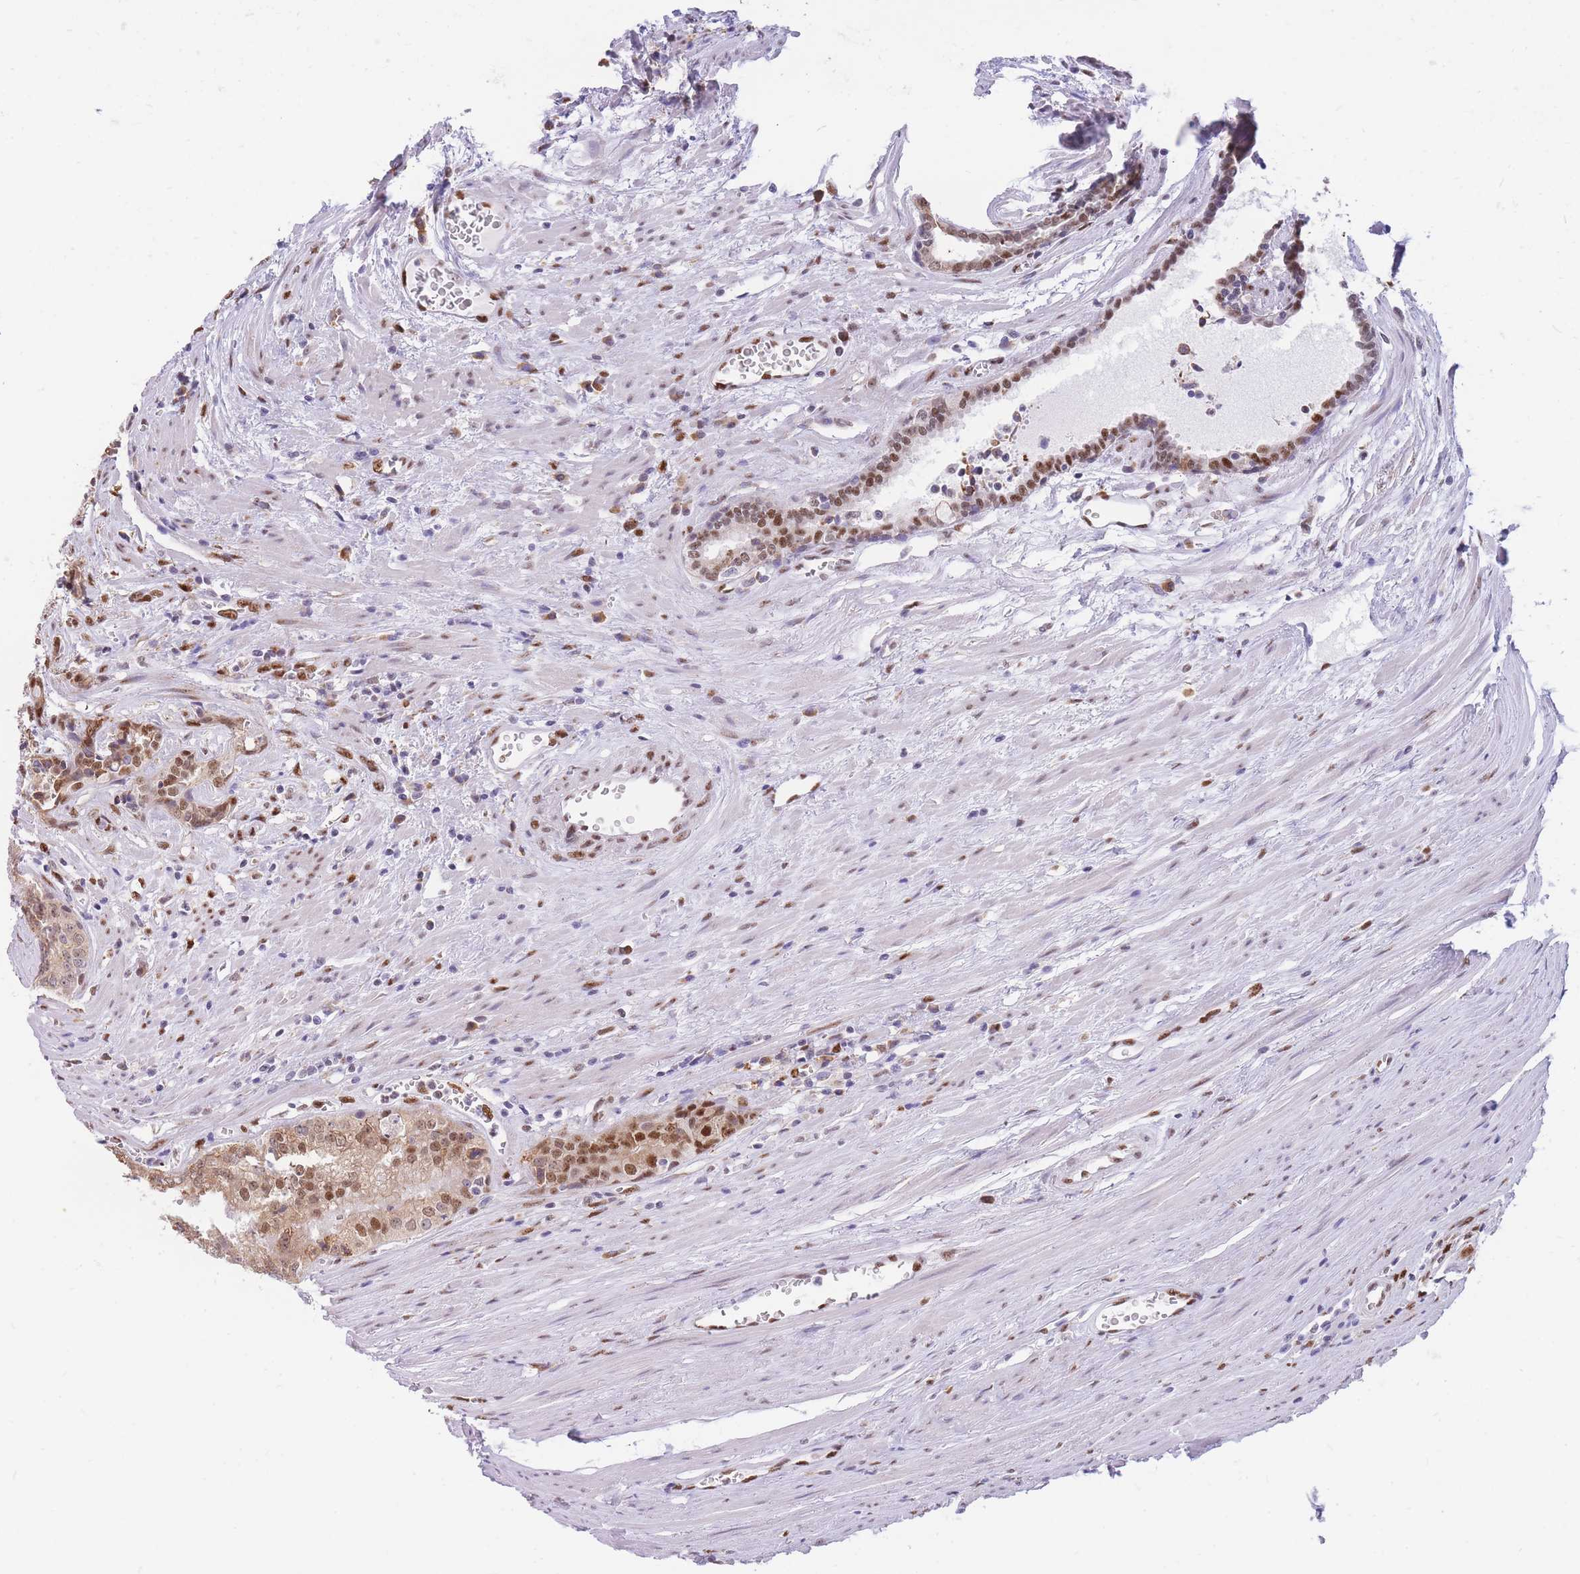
{"staining": {"intensity": "moderate", "quantity": ">75%", "location": "cytoplasmic/membranous,nuclear"}, "tissue": "prostate cancer", "cell_type": "Tumor cells", "image_type": "cancer", "snomed": [{"axis": "morphology", "description": "Adenocarcinoma, High grade"}, {"axis": "topography", "description": "Prostate"}], "caption": "Human prostate cancer (high-grade adenocarcinoma) stained with a brown dye displays moderate cytoplasmic/membranous and nuclear positive staining in about >75% of tumor cells.", "gene": "FAM153A", "patient": {"sex": "male", "age": 68}}